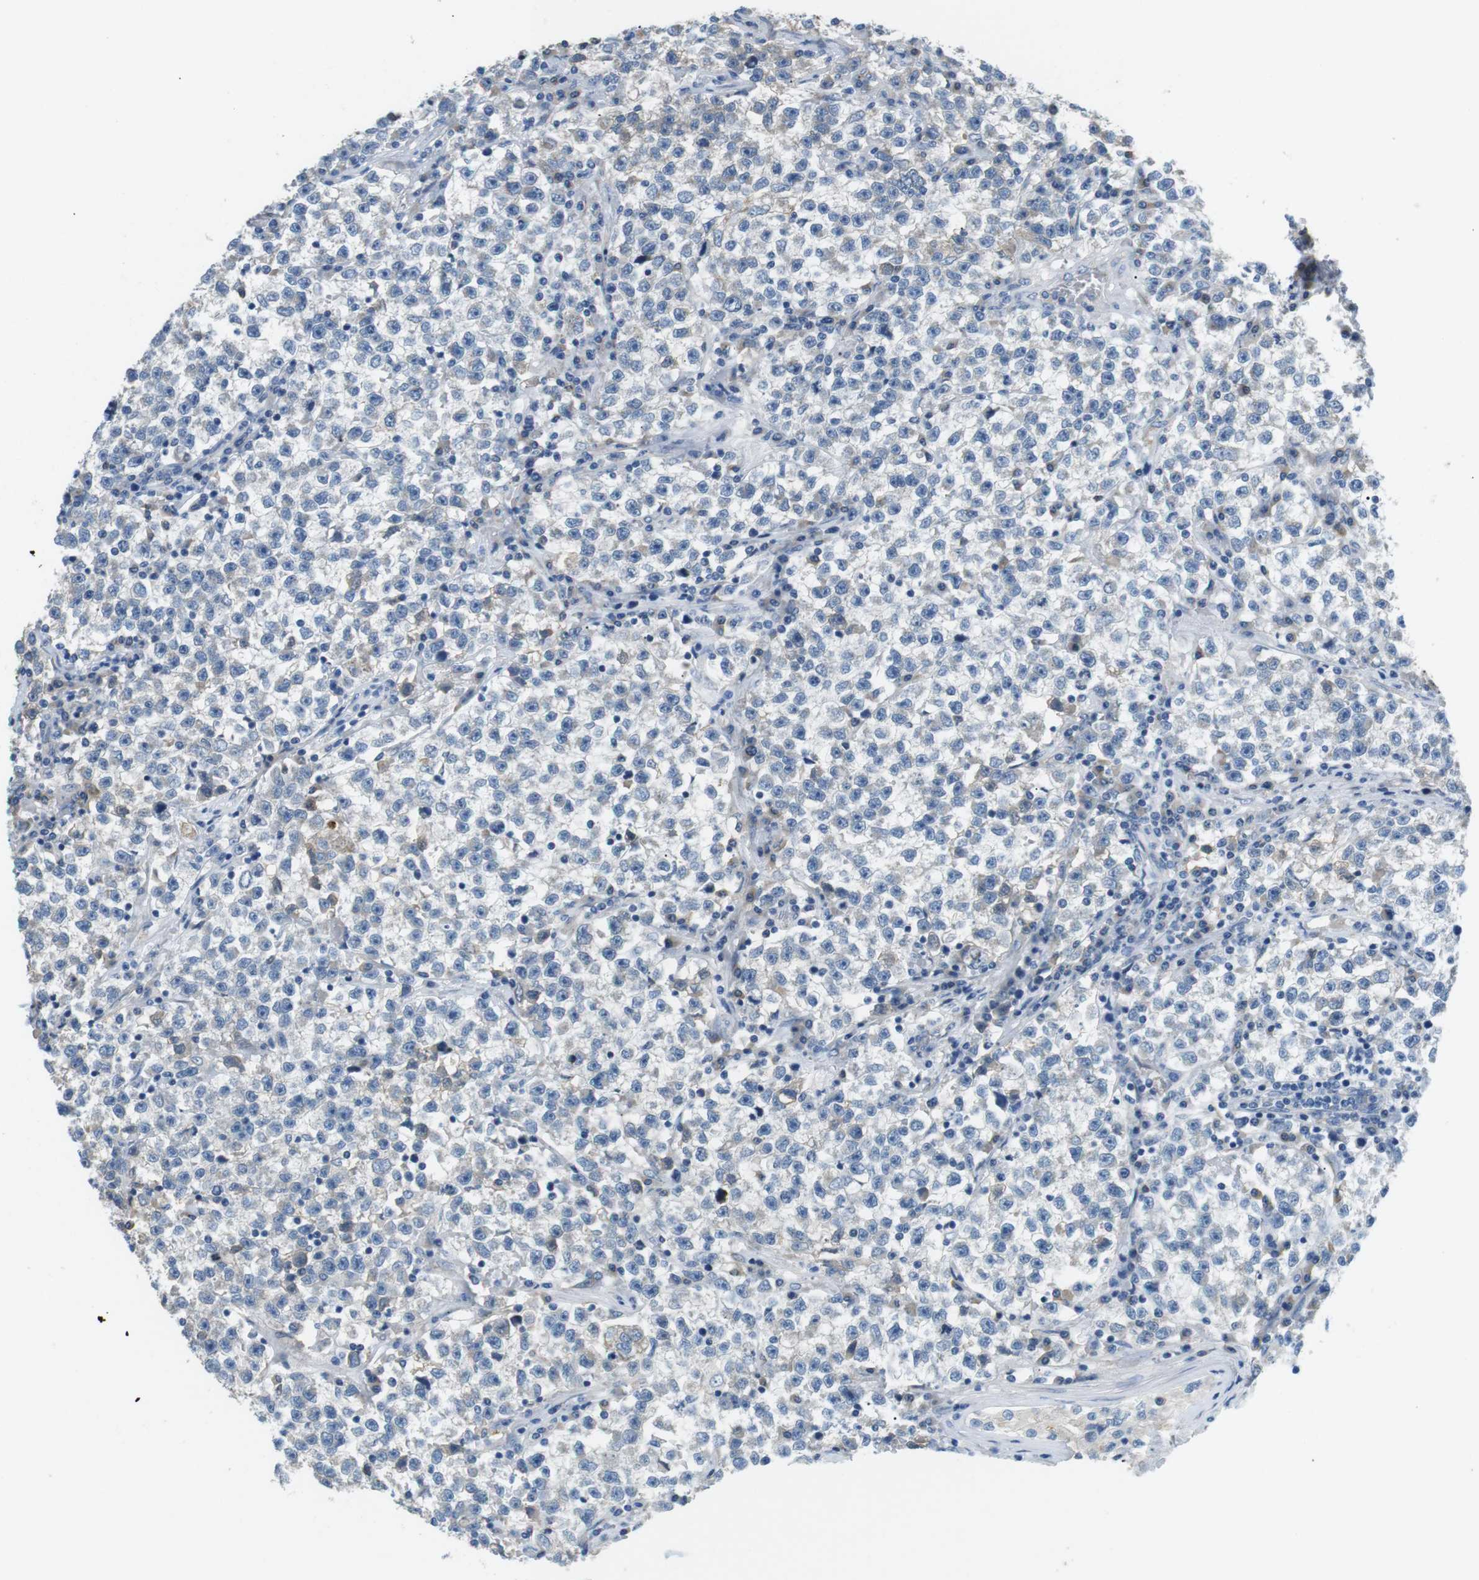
{"staining": {"intensity": "negative", "quantity": "none", "location": "none"}, "tissue": "testis cancer", "cell_type": "Tumor cells", "image_type": "cancer", "snomed": [{"axis": "morphology", "description": "Seminoma, NOS"}, {"axis": "topography", "description": "Testis"}], "caption": "DAB immunohistochemical staining of human testis cancer (seminoma) exhibits no significant positivity in tumor cells.", "gene": "UNC5CL", "patient": {"sex": "male", "age": 22}}